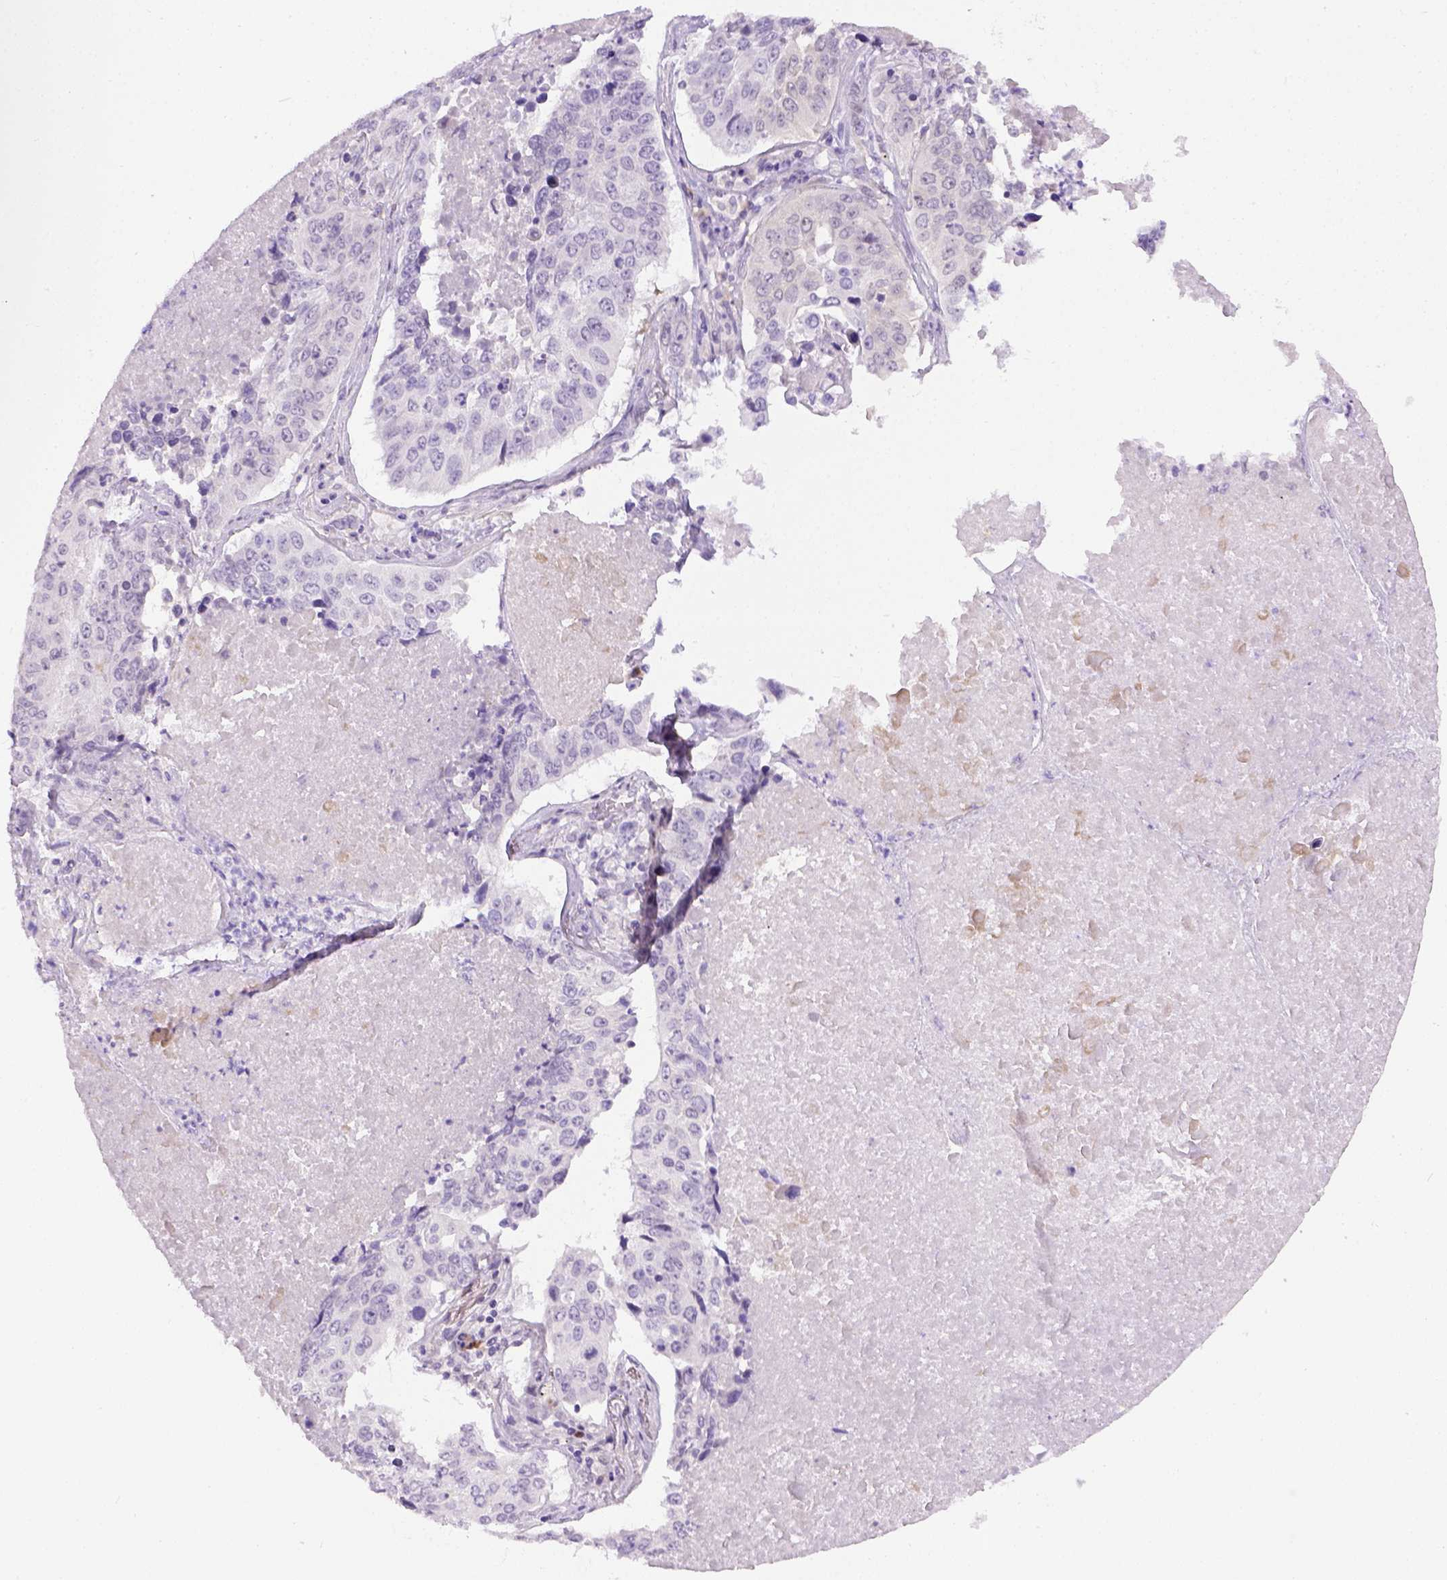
{"staining": {"intensity": "negative", "quantity": "none", "location": "none"}, "tissue": "lung cancer", "cell_type": "Tumor cells", "image_type": "cancer", "snomed": [{"axis": "morphology", "description": "Normal tissue, NOS"}, {"axis": "morphology", "description": "Squamous cell carcinoma, NOS"}, {"axis": "topography", "description": "Bronchus"}, {"axis": "topography", "description": "Lung"}], "caption": "Tumor cells show no significant protein positivity in squamous cell carcinoma (lung).", "gene": "FAM184B", "patient": {"sex": "male", "age": 64}}